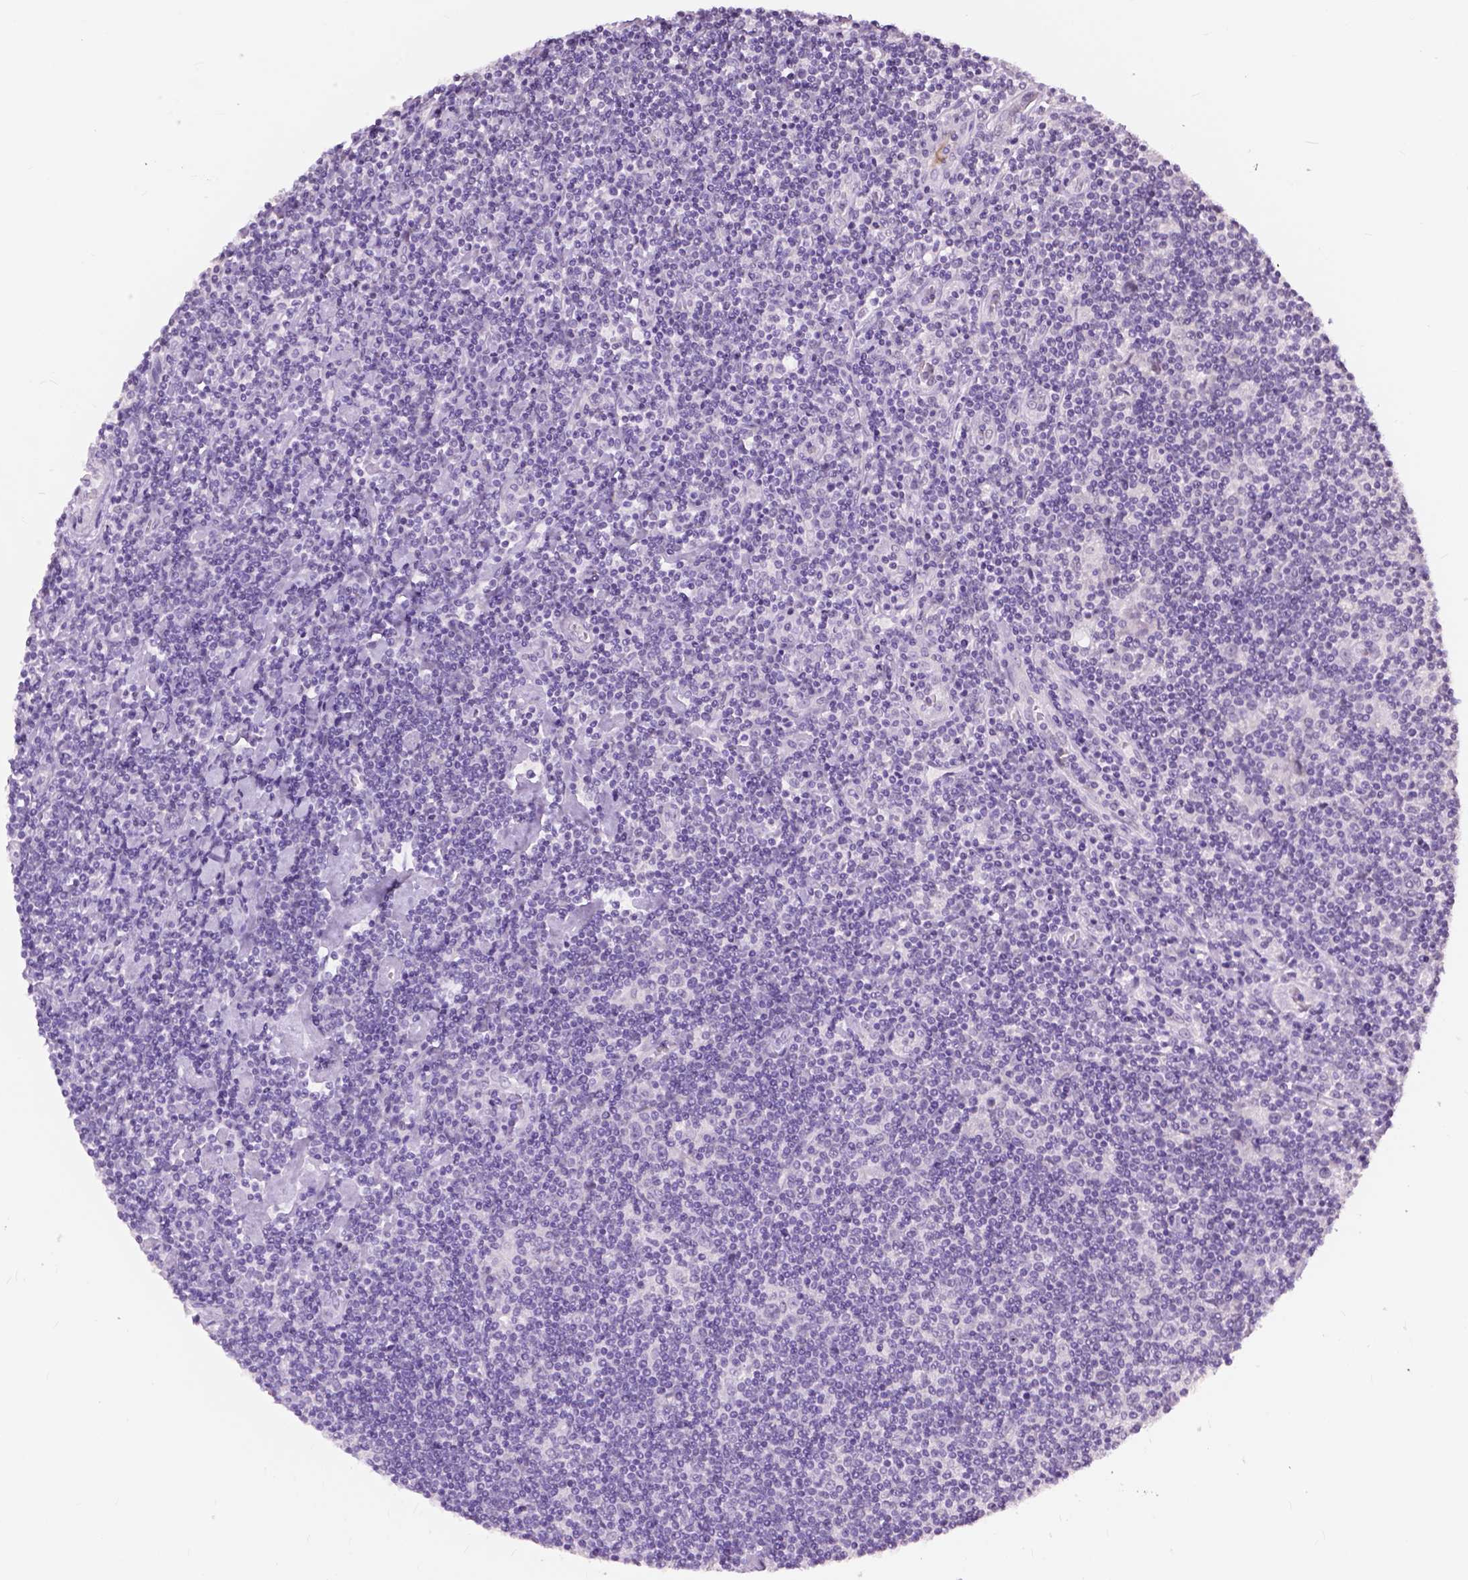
{"staining": {"intensity": "negative", "quantity": "none", "location": "none"}, "tissue": "lymphoma", "cell_type": "Tumor cells", "image_type": "cancer", "snomed": [{"axis": "morphology", "description": "Hodgkin's disease, NOS"}, {"axis": "topography", "description": "Lymph node"}], "caption": "Tumor cells are negative for protein expression in human Hodgkin's disease.", "gene": "GPR37L1", "patient": {"sex": "male", "age": 40}}